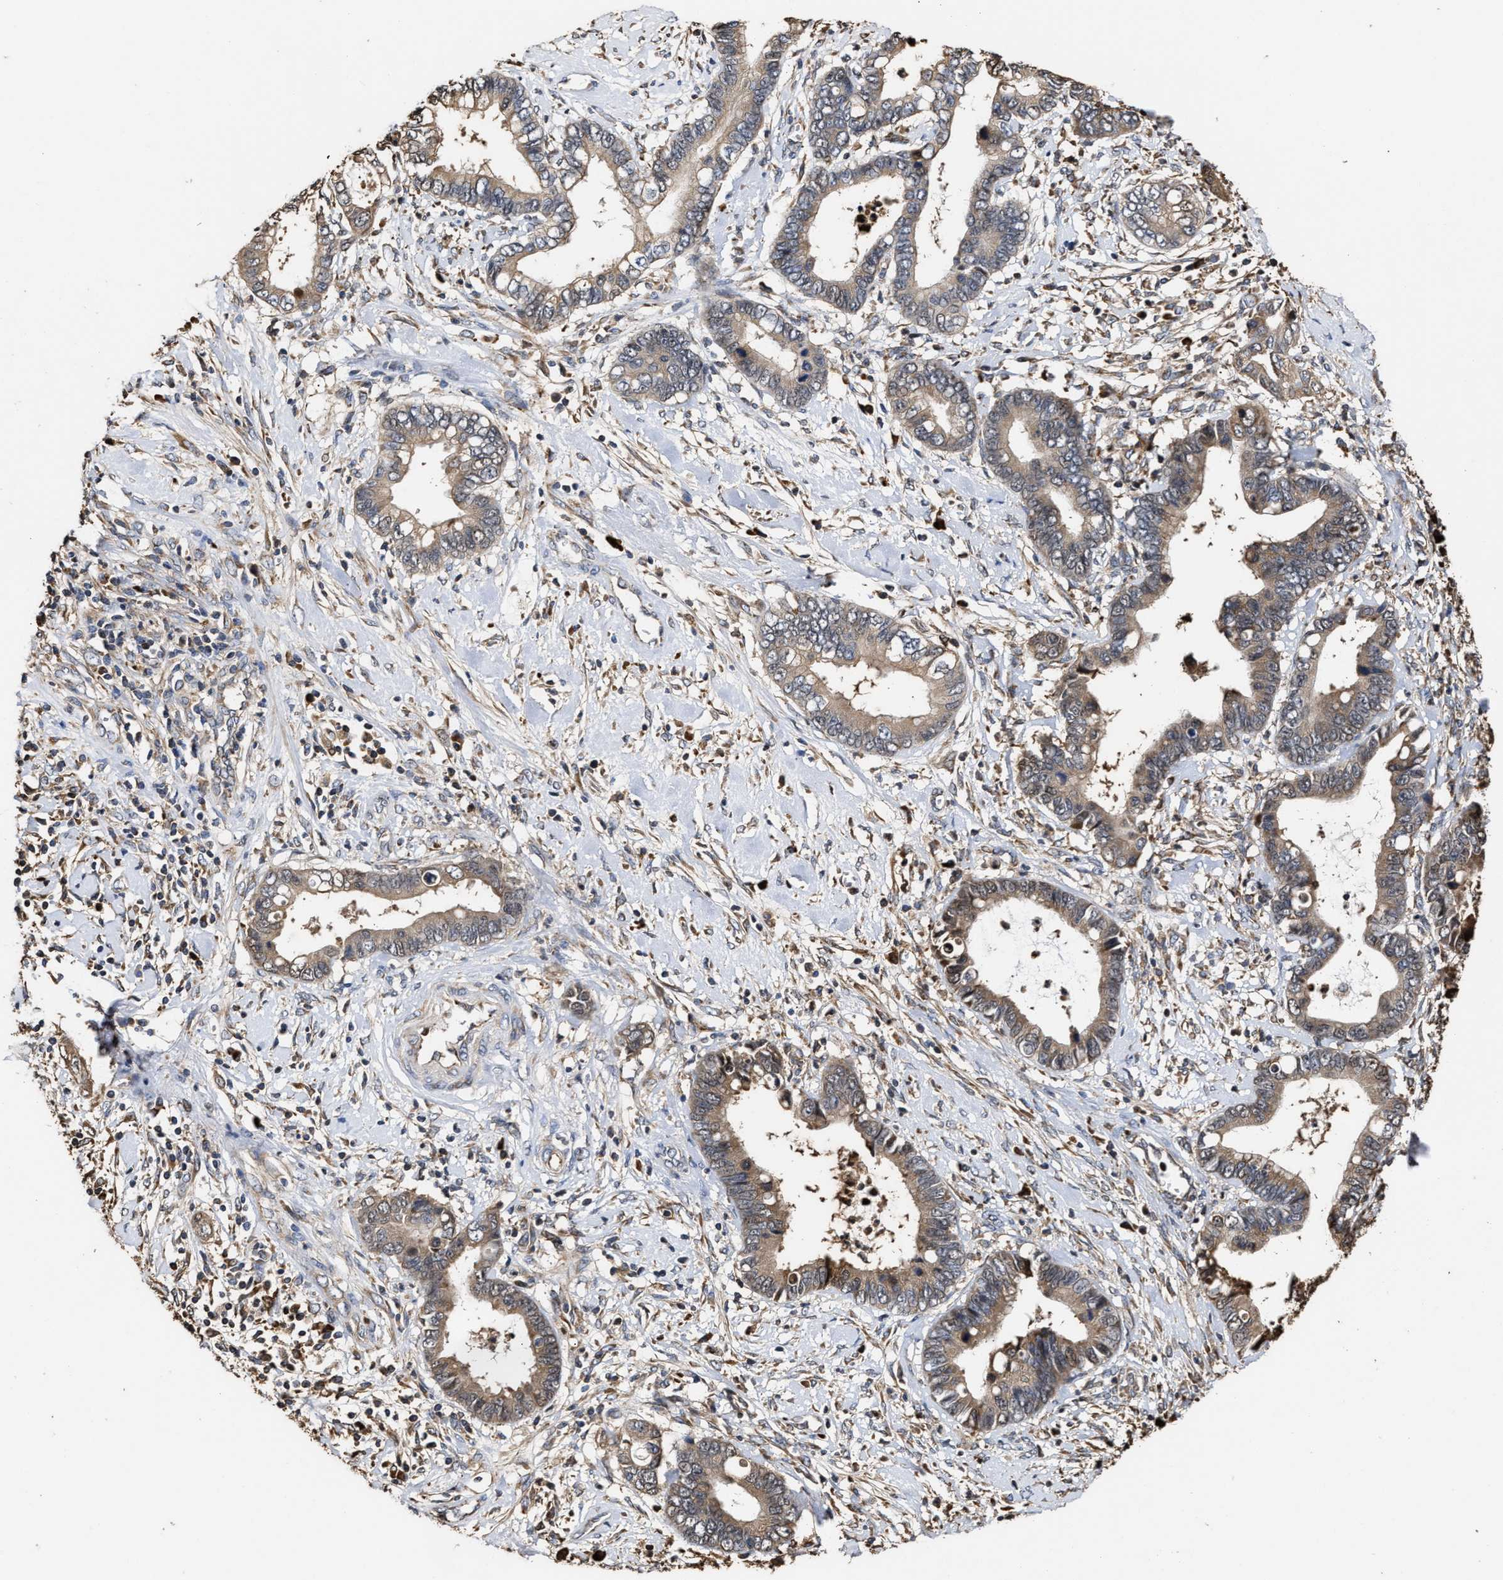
{"staining": {"intensity": "moderate", "quantity": "<25%", "location": "cytoplasmic/membranous"}, "tissue": "cervical cancer", "cell_type": "Tumor cells", "image_type": "cancer", "snomed": [{"axis": "morphology", "description": "Adenocarcinoma, NOS"}, {"axis": "topography", "description": "Cervix"}], "caption": "This is an image of immunohistochemistry (IHC) staining of cervical cancer, which shows moderate staining in the cytoplasmic/membranous of tumor cells.", "gene": "GOSR1", "patient": {"sex": "female", "age": 44}}